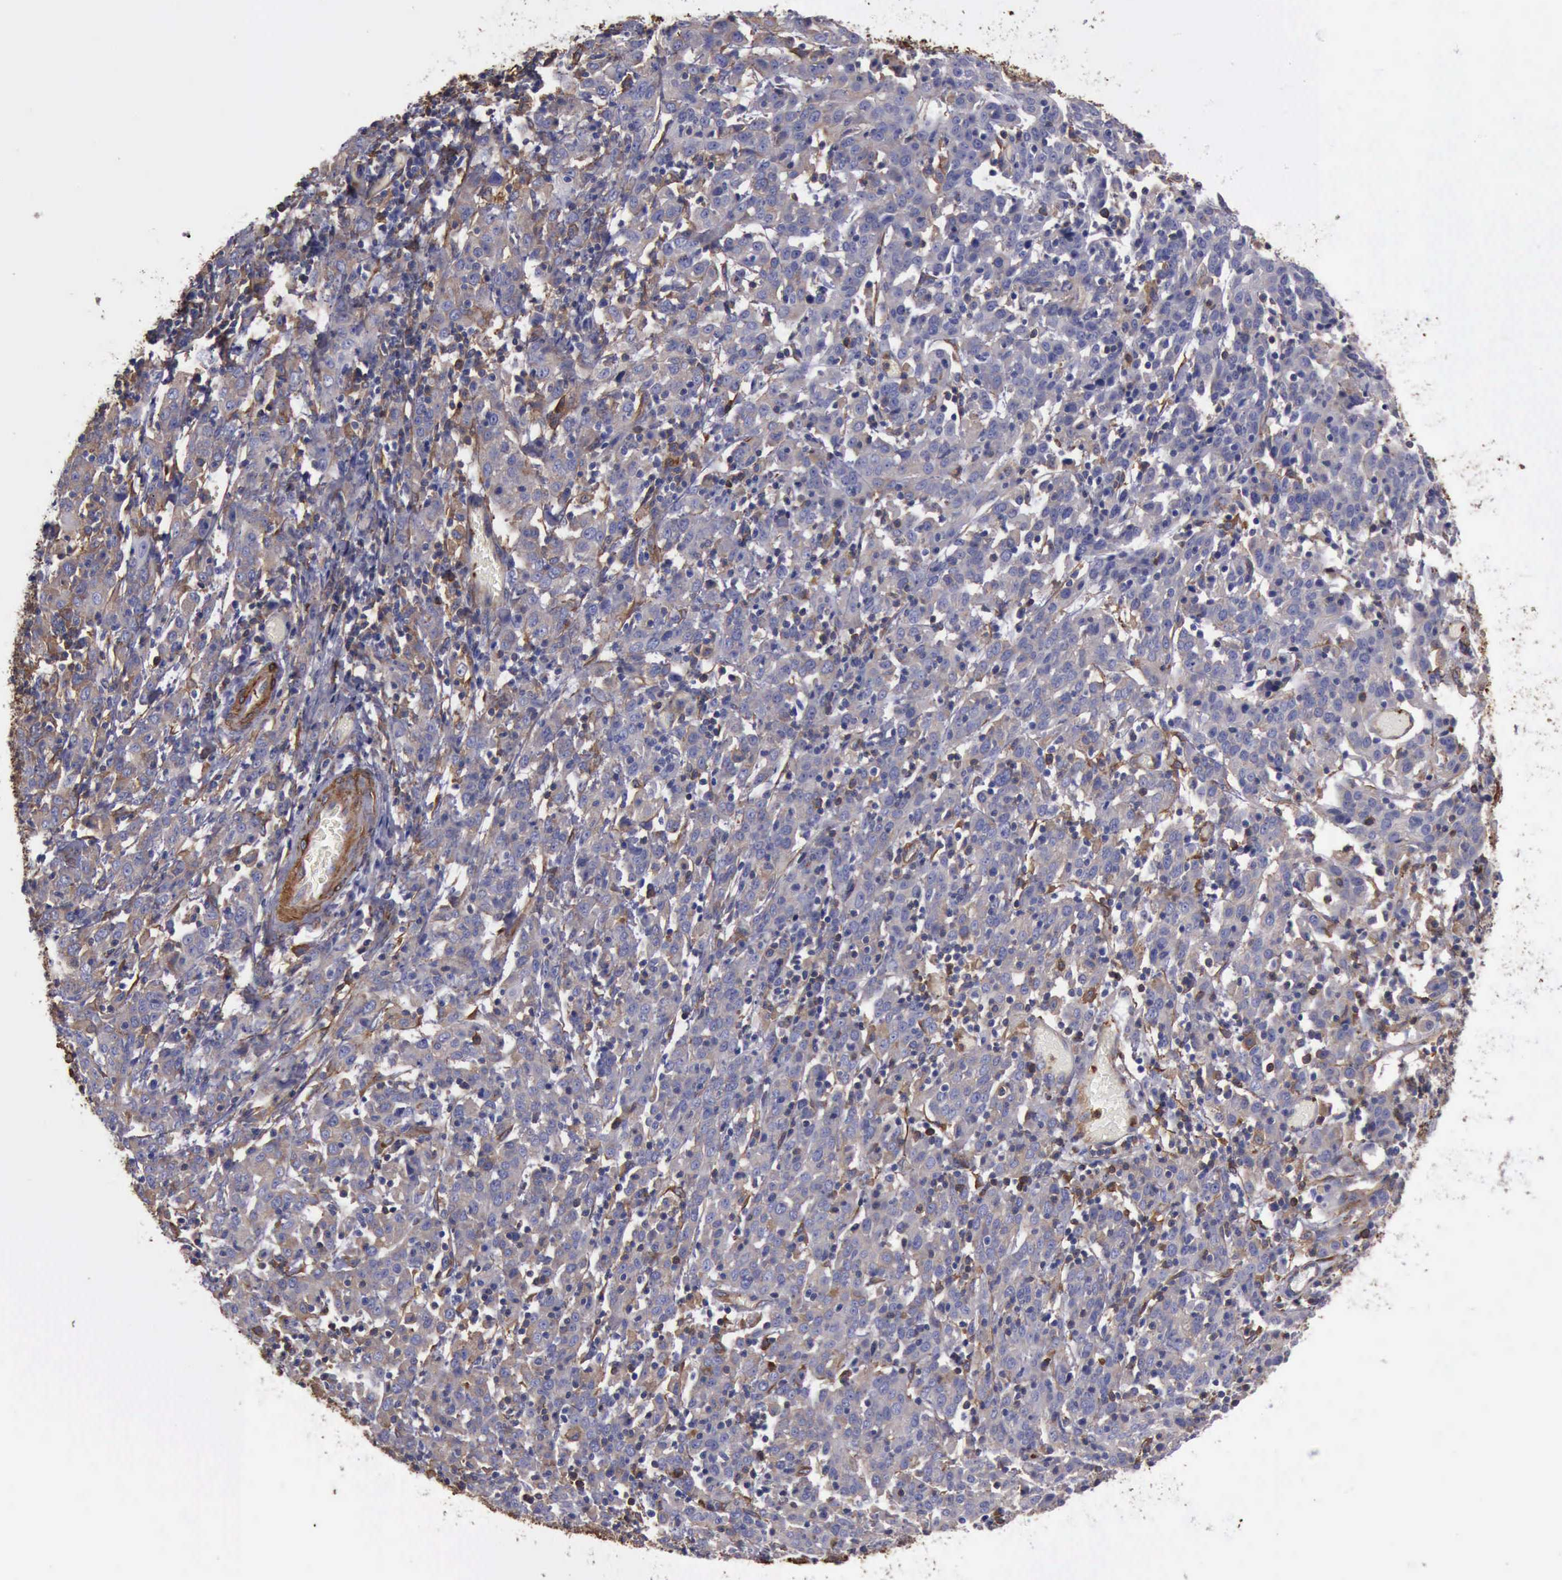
{"staining": {"intensity": "weak", "quantity": "25%-75%", "location": "cytoplasmic/membranous"}, "tissue": "cervical cancer", "cell_type": "Tumor cells", "image_type": "cancer", "snomed": [{"axis": "morphology", "description": "Normal tissue, NOS"}, {"axis": "morphology", "description": "Squamous cell carcinoma, NOS"}, {"axis": "topography", "description": "Cervix"}], "caption": "This histopathology image reveals squamous cell carcinoma (cervical) stained with immunohistochemistry (IHC) to label a protein in brown. The cytoplasmic/membranous of tumor cells show weak positivity for the protein. Nuclei are counter-stained blue.", "gene": "FLNA", "patient": {"sex": "female", "age": 67}}